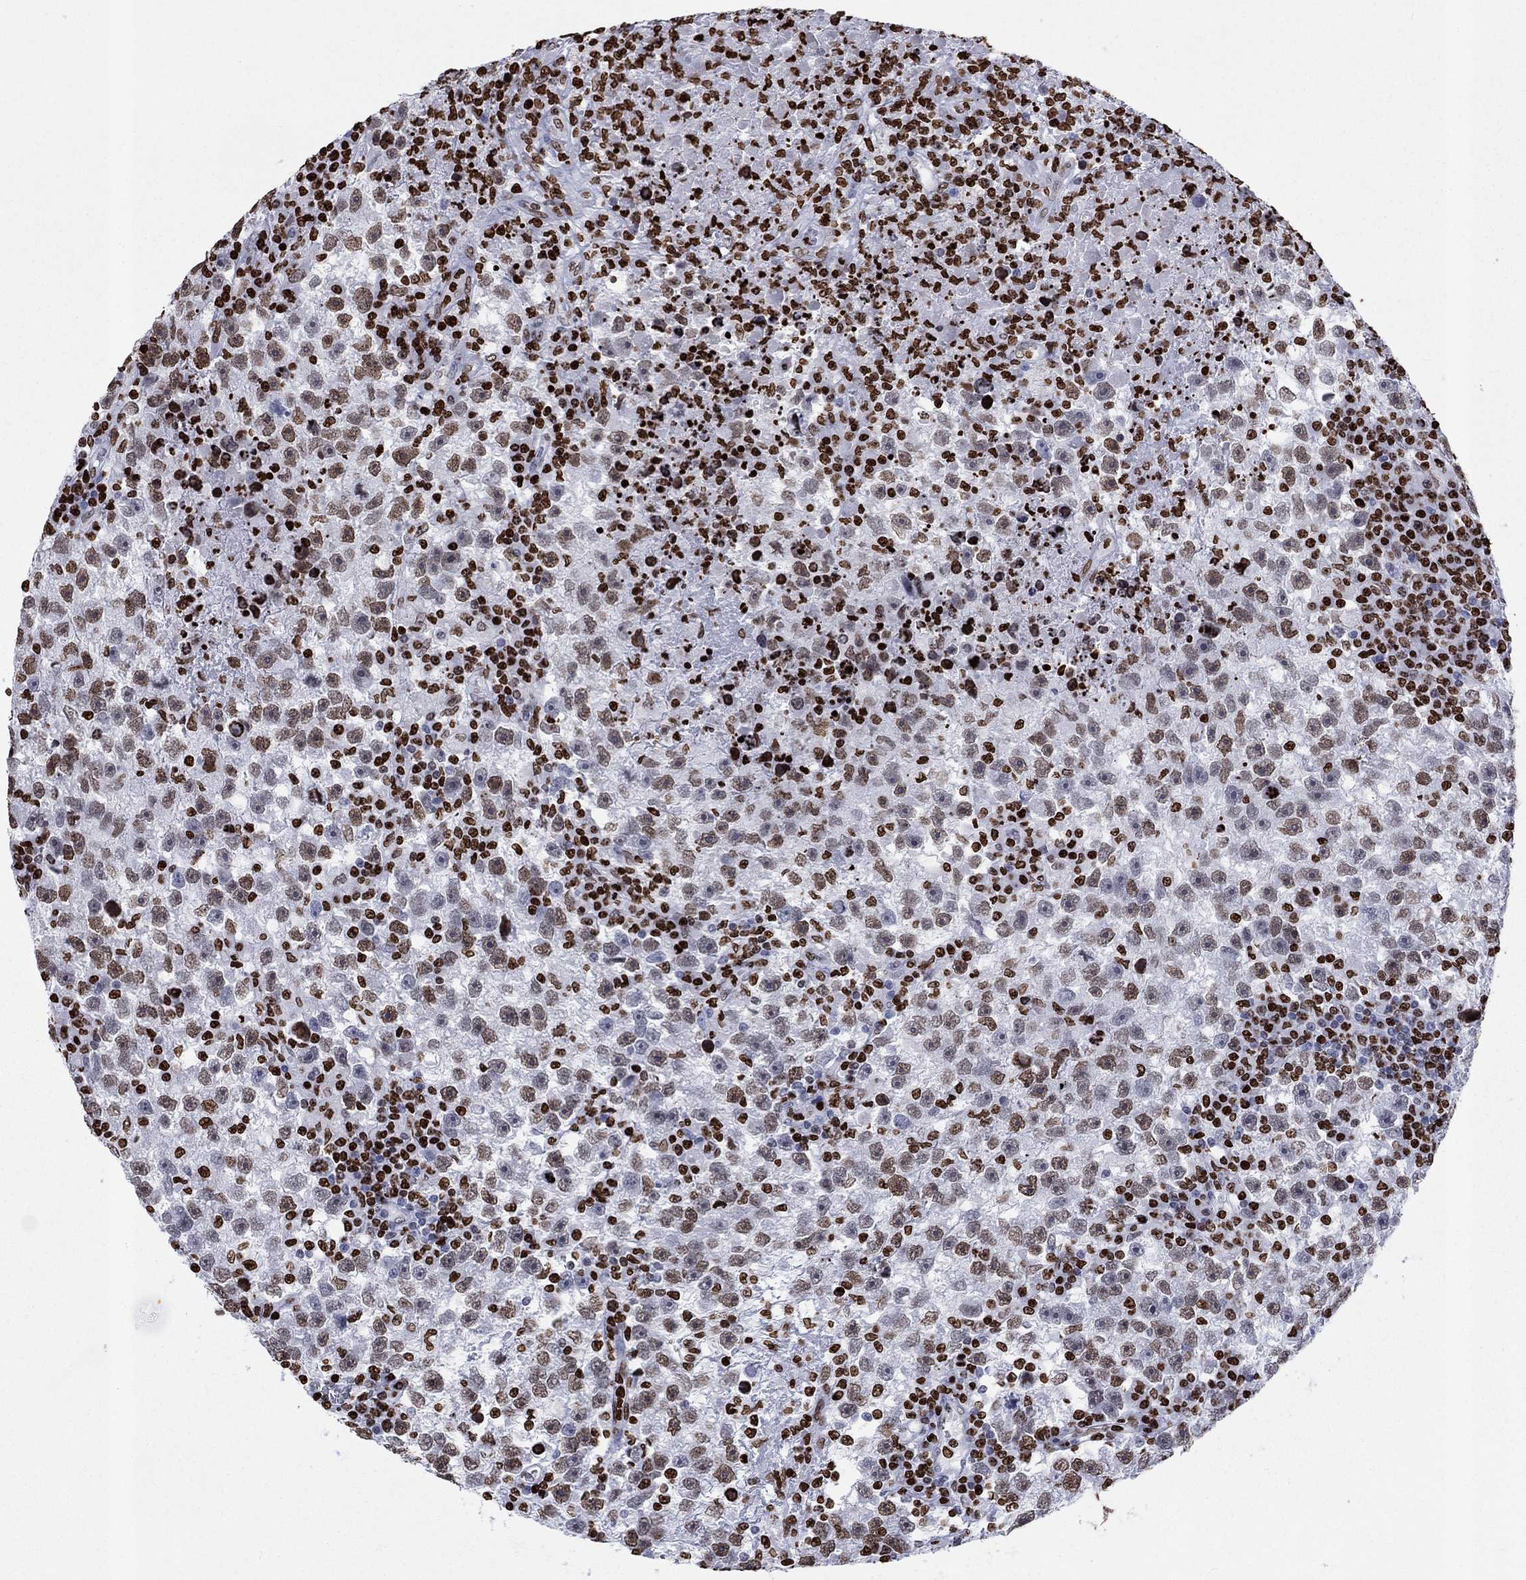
{"staining": {"intensity": "moderate", "quantity": "25%-75%", "location": "nuclear"}, "tissue": "testis cancer", "cell_type": "Tumor cells", "image_type": "cancer", "snomed": [{"axis": "morphology", "description": "Seminoma, NOS"}, {"axis": "topography", "description": "Testis"}], "caption": "DAB immunohistochemical staining of human testis seminoma shows moderate nuclear protein expression in about 25%-75% of tumor cells. The protein of interest is stained brown, and the nuclei are stained in blue (DAB (3,3'-diaminobenzidine) IHC with brightfield microscopy, high magnification).", "gene": "H1-5", "patient": {"sex": "male", "age": 47}}